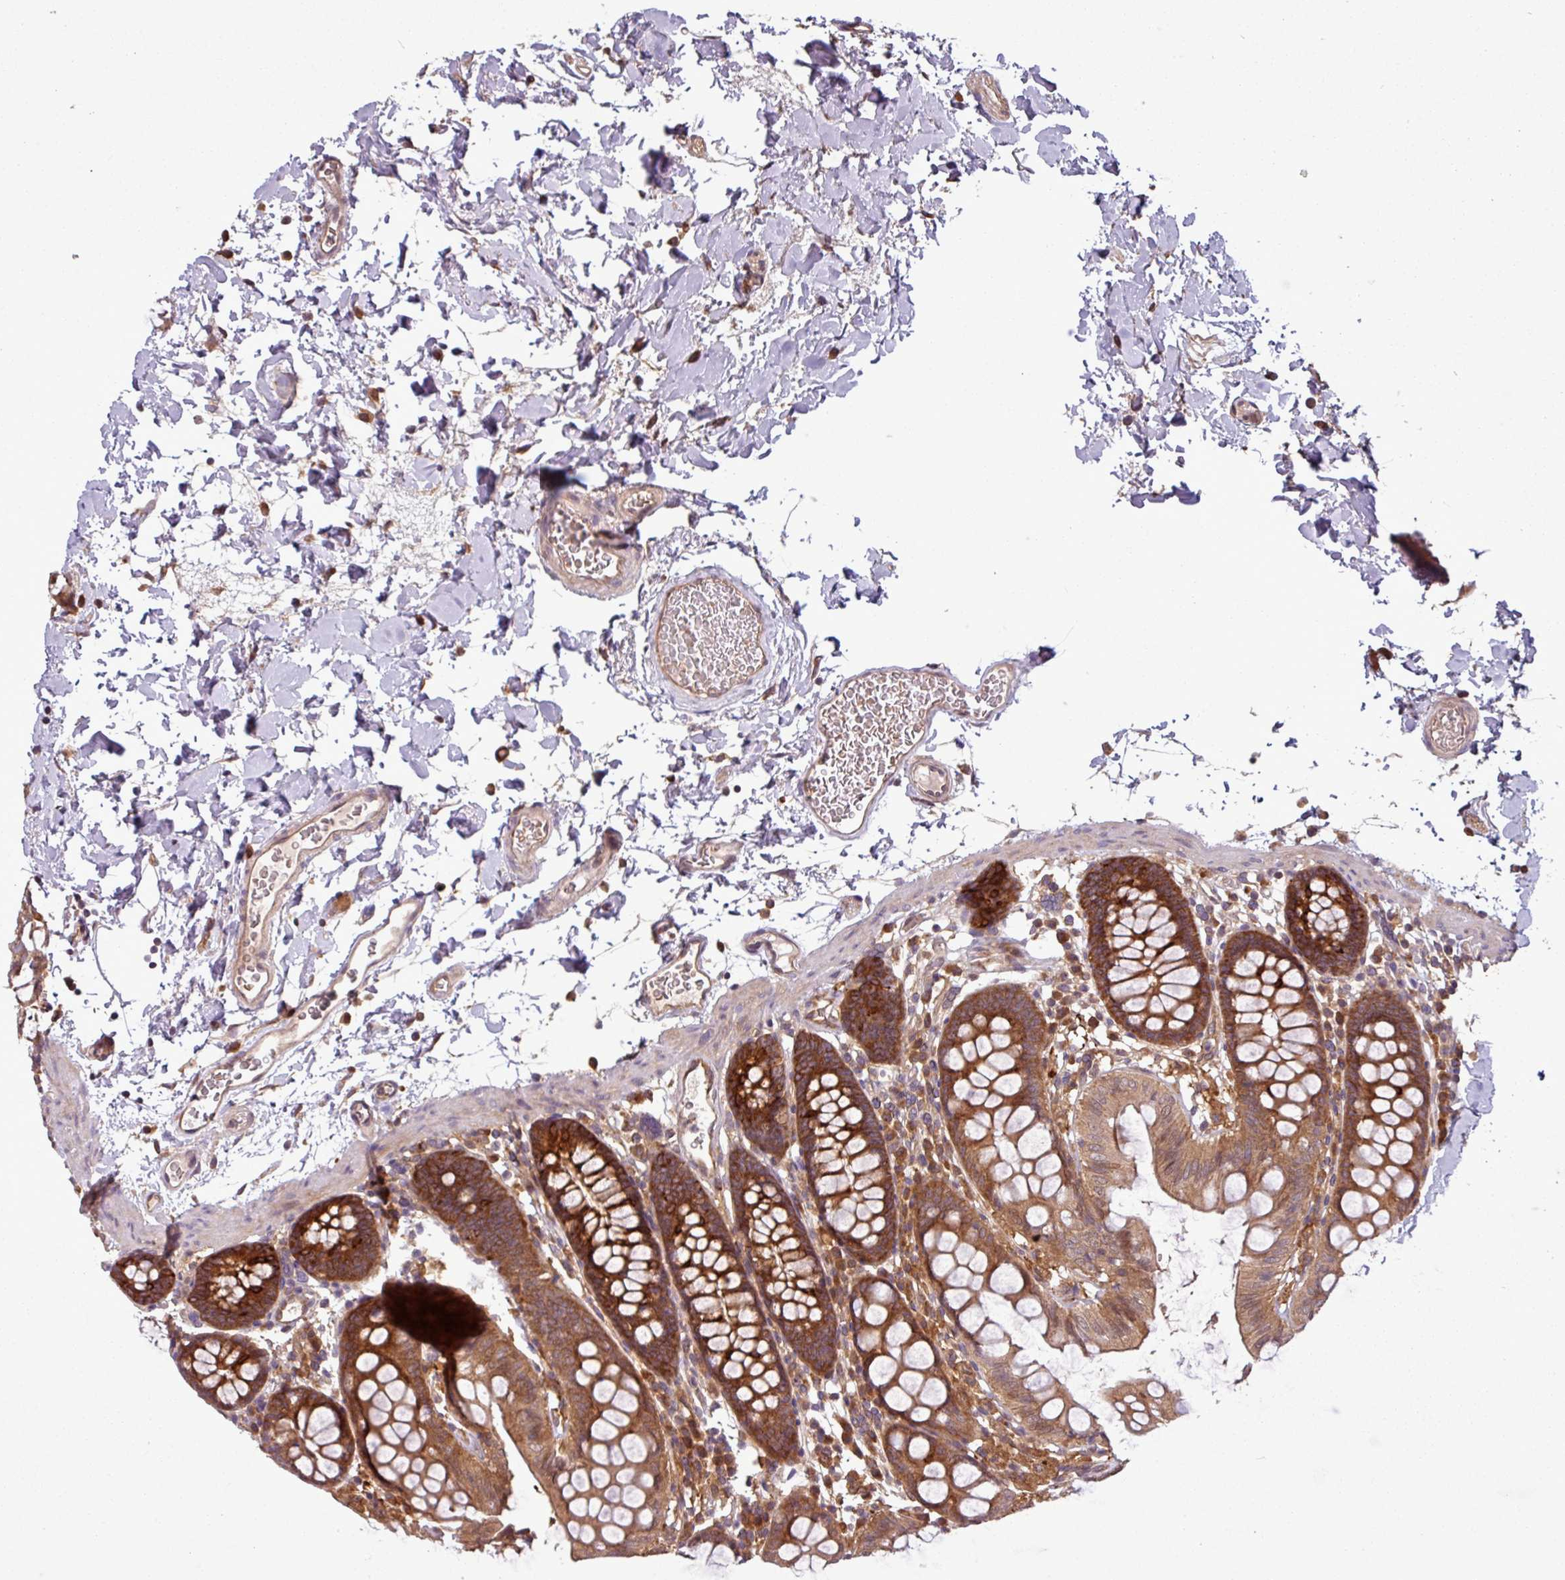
{"staining": {"intensity": "moderate", "quantity": ">75%", "location": "cytoplasmic/membranous"}, "tissue": "colon", "cell_type": "Endothelial cells", "image_type": "normal", "snomed": [{"axis": "morphology", "description": "Normal tissue, NOS"}, {"axis": "topography", "description": "Colon"}], "caption": "A micrograph of colon stained for a protein demonstrates moderate cytoplasmic/membranous brown staining in endothelial cells. (Brightfield microscopy of DAB IHC at high magnification).", "gene": "SIRPB2", "patient": {"sex": "male", "age": 75}}